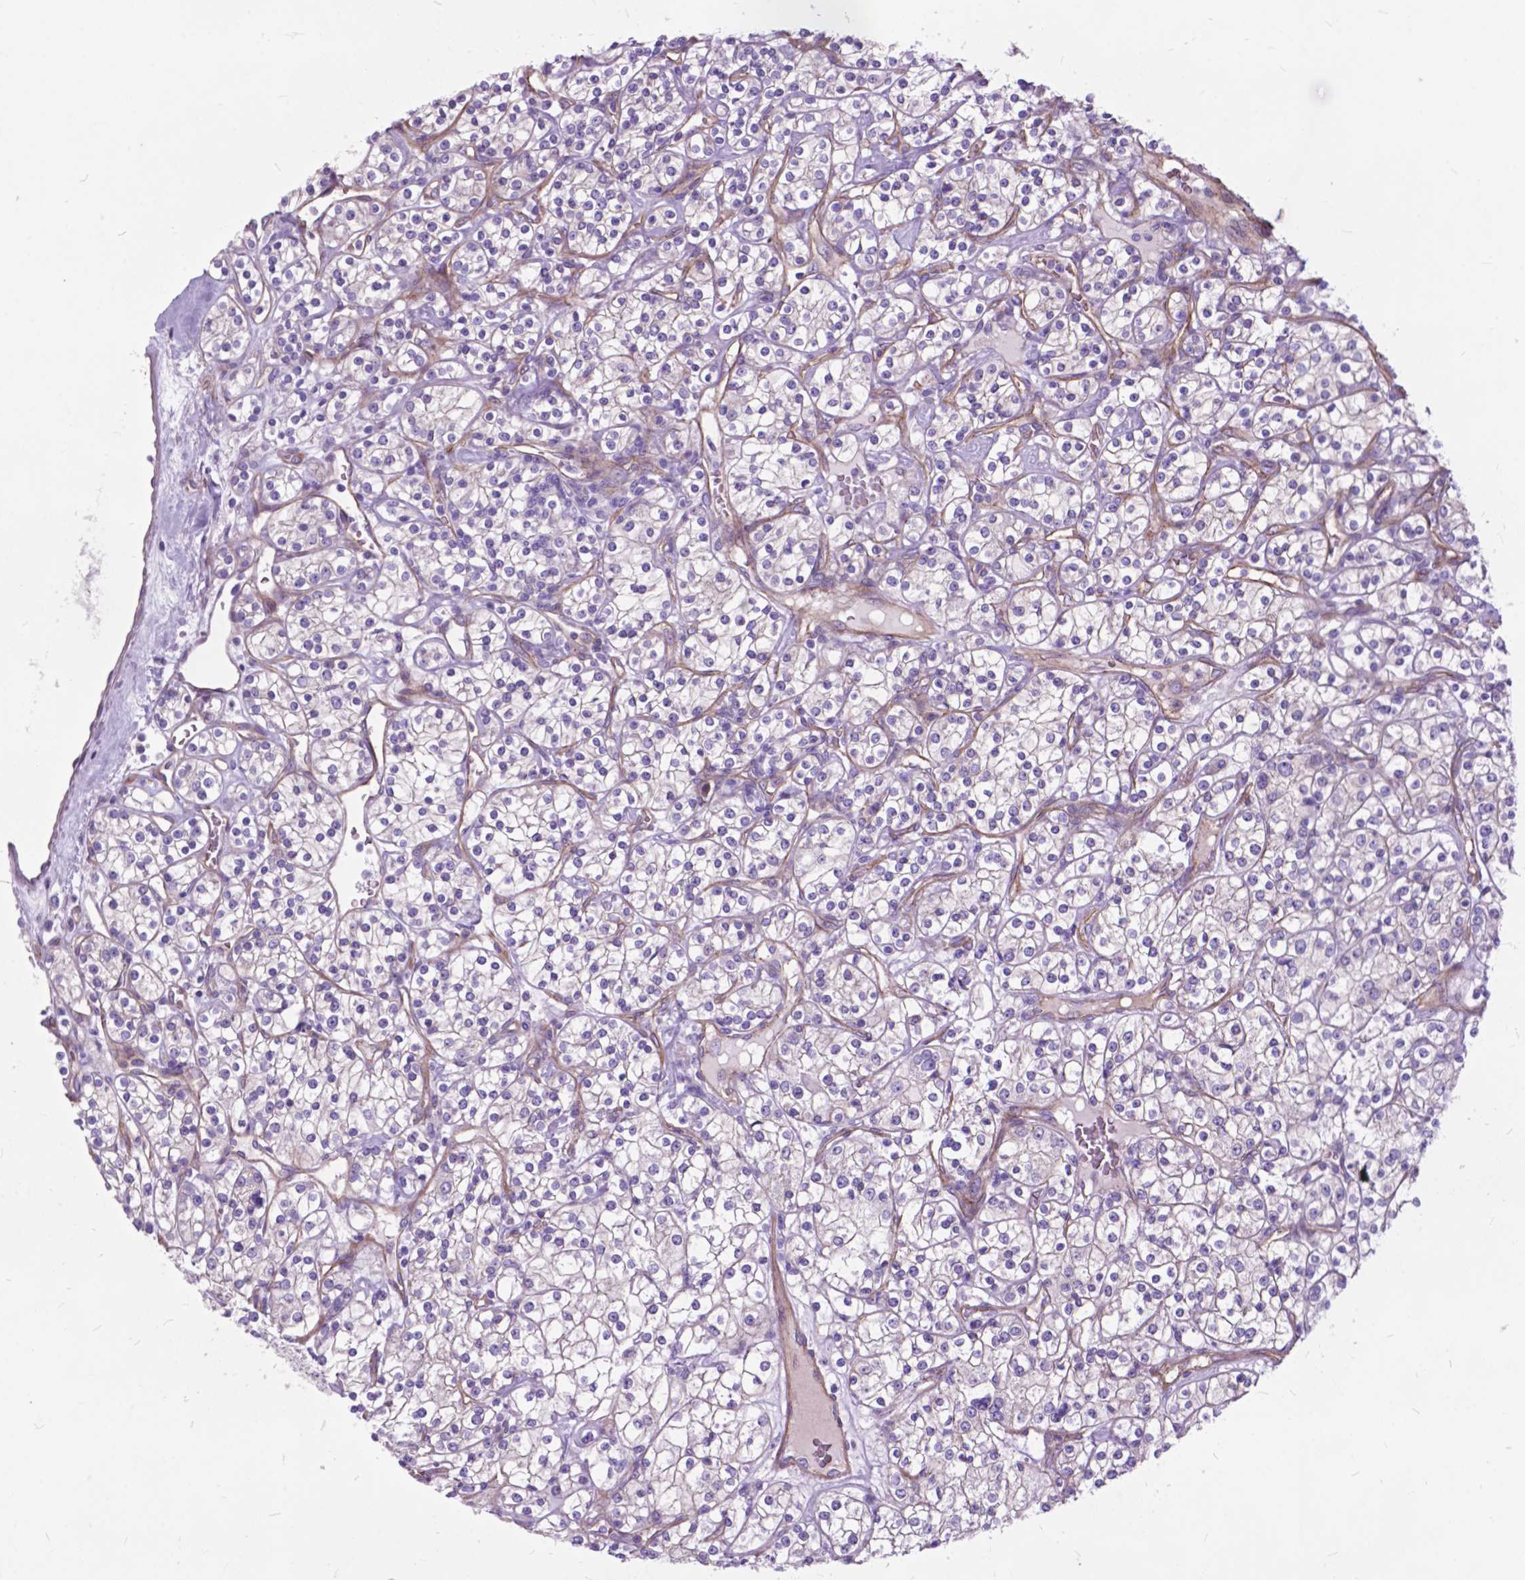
{"staining": {"intensity": "negative", "quantity": "none", "location": "none"}, "tissue": "renal cancer", "cell_type": "Tumor cells", "image_type": "cancer", "snomed": [{"axis": "morphology", "description": "Adenocarcinoma, NOS"}, {"axis": "topography", "description": "Kidney"}], "caption": "Tumor cells are negative for protein expression in human adenocarcinoma (renal). (Stains: DAB (3,3'-diaminobenzidine) immunohistochemistry (IHC) with hematoxylin counter stain, Microscopy: brightfield microscopy at high magnification).", "gene": "FLT4", "patient": {"sex": "male", "age": 77}}